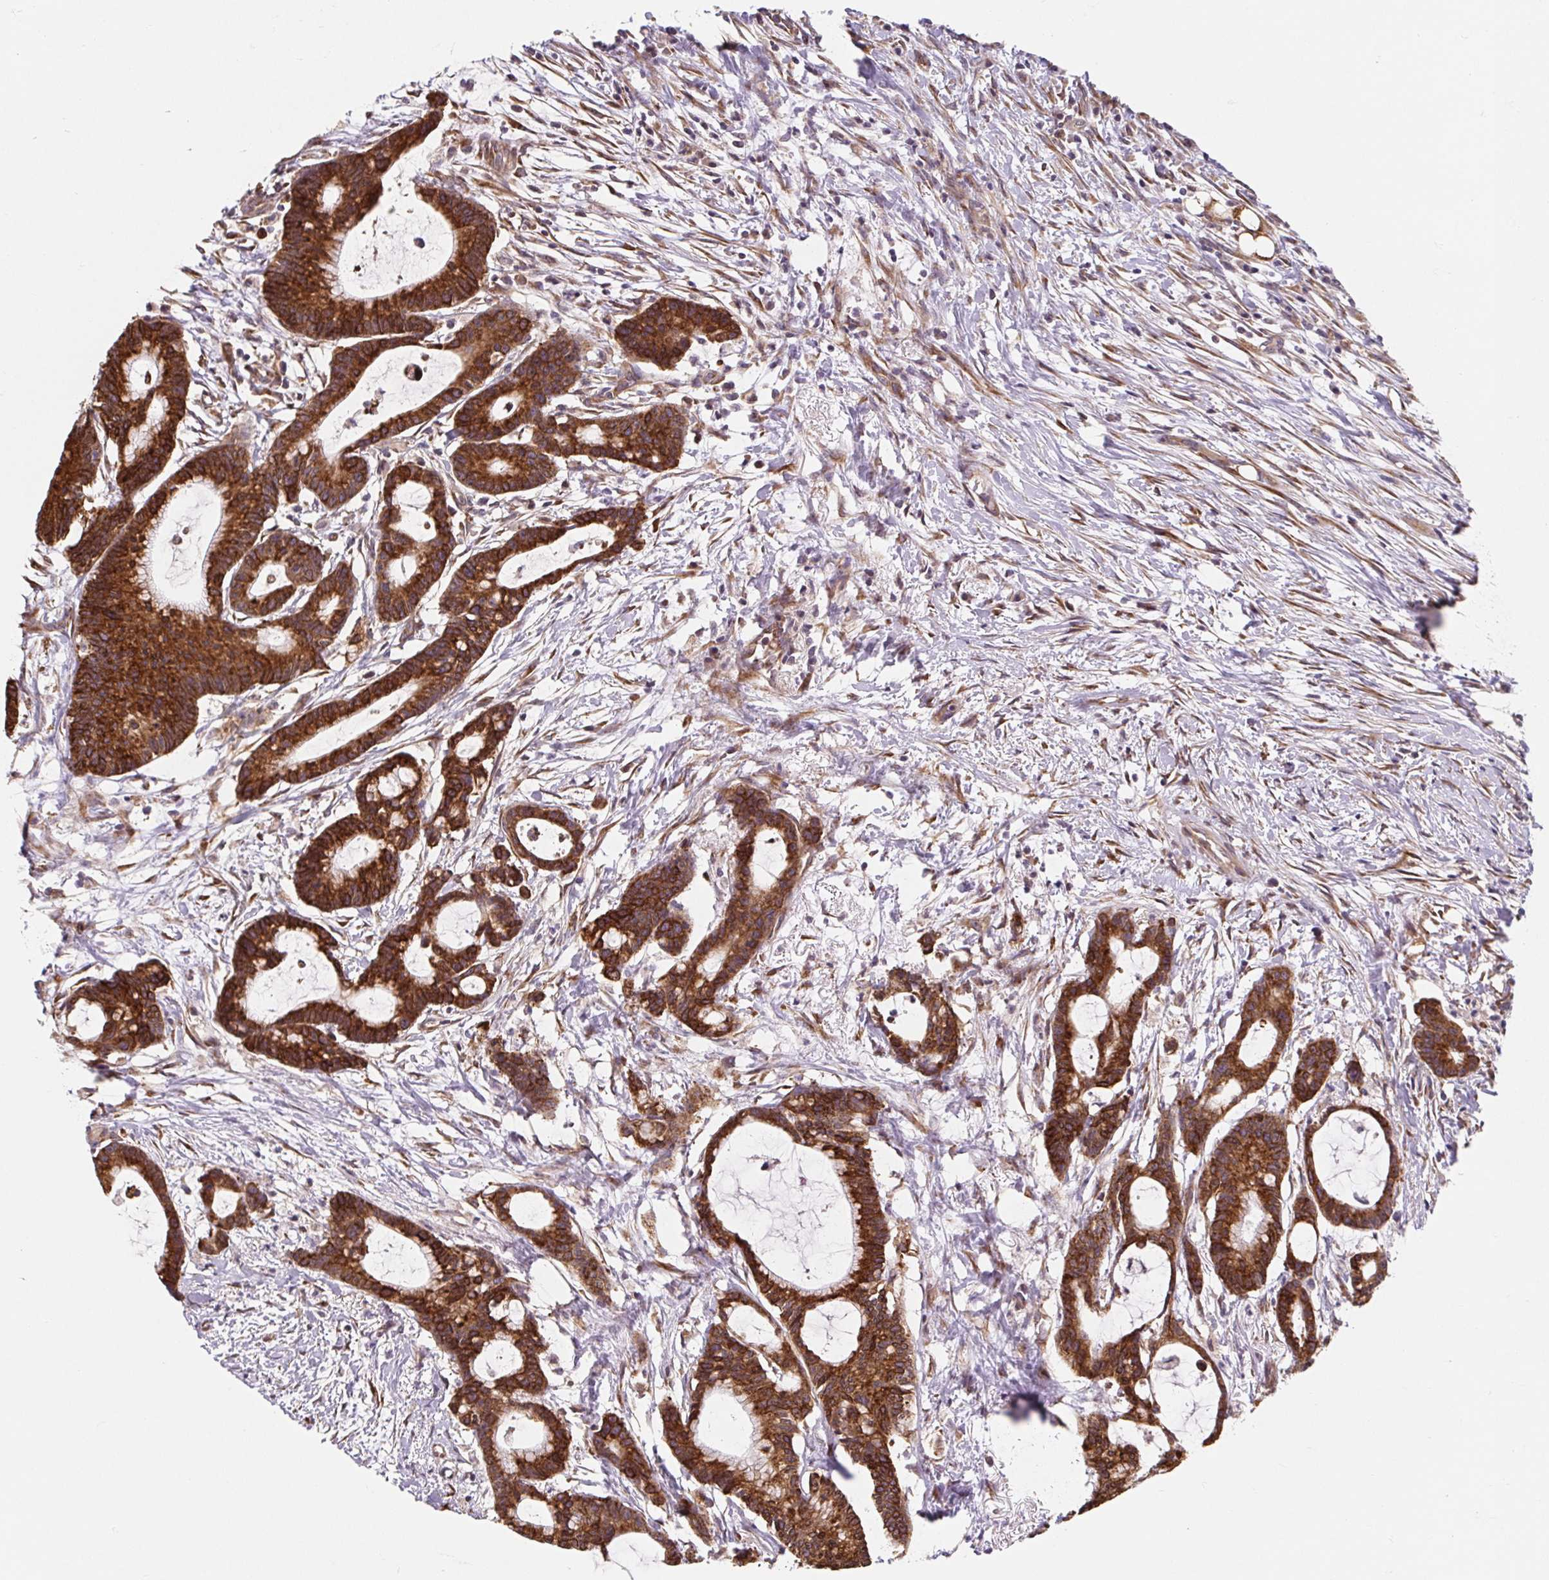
{"staining": {"intensity": "strong", "quantity": ">75%", "location": "cytoplasmic/membranous"}, "tissue": "colorectal cancer", "cell_type": "Tumor cells", "image_type": "cancer", "snomed": [{"axis": "morphology", "description": "Adenocarcinoma, NOS"}, {"axis": "topography", "description": "Colon"}], "caption": "This photomicrograph displays immunohistochemistry (IHC) staining of colorectal adenocarcinoma, with high strong cytoplasmic/membranous staining in approximately >75% of tumor cells.", "gene": "LYPD5", "patient": {"sex": "female", "age": 78}}